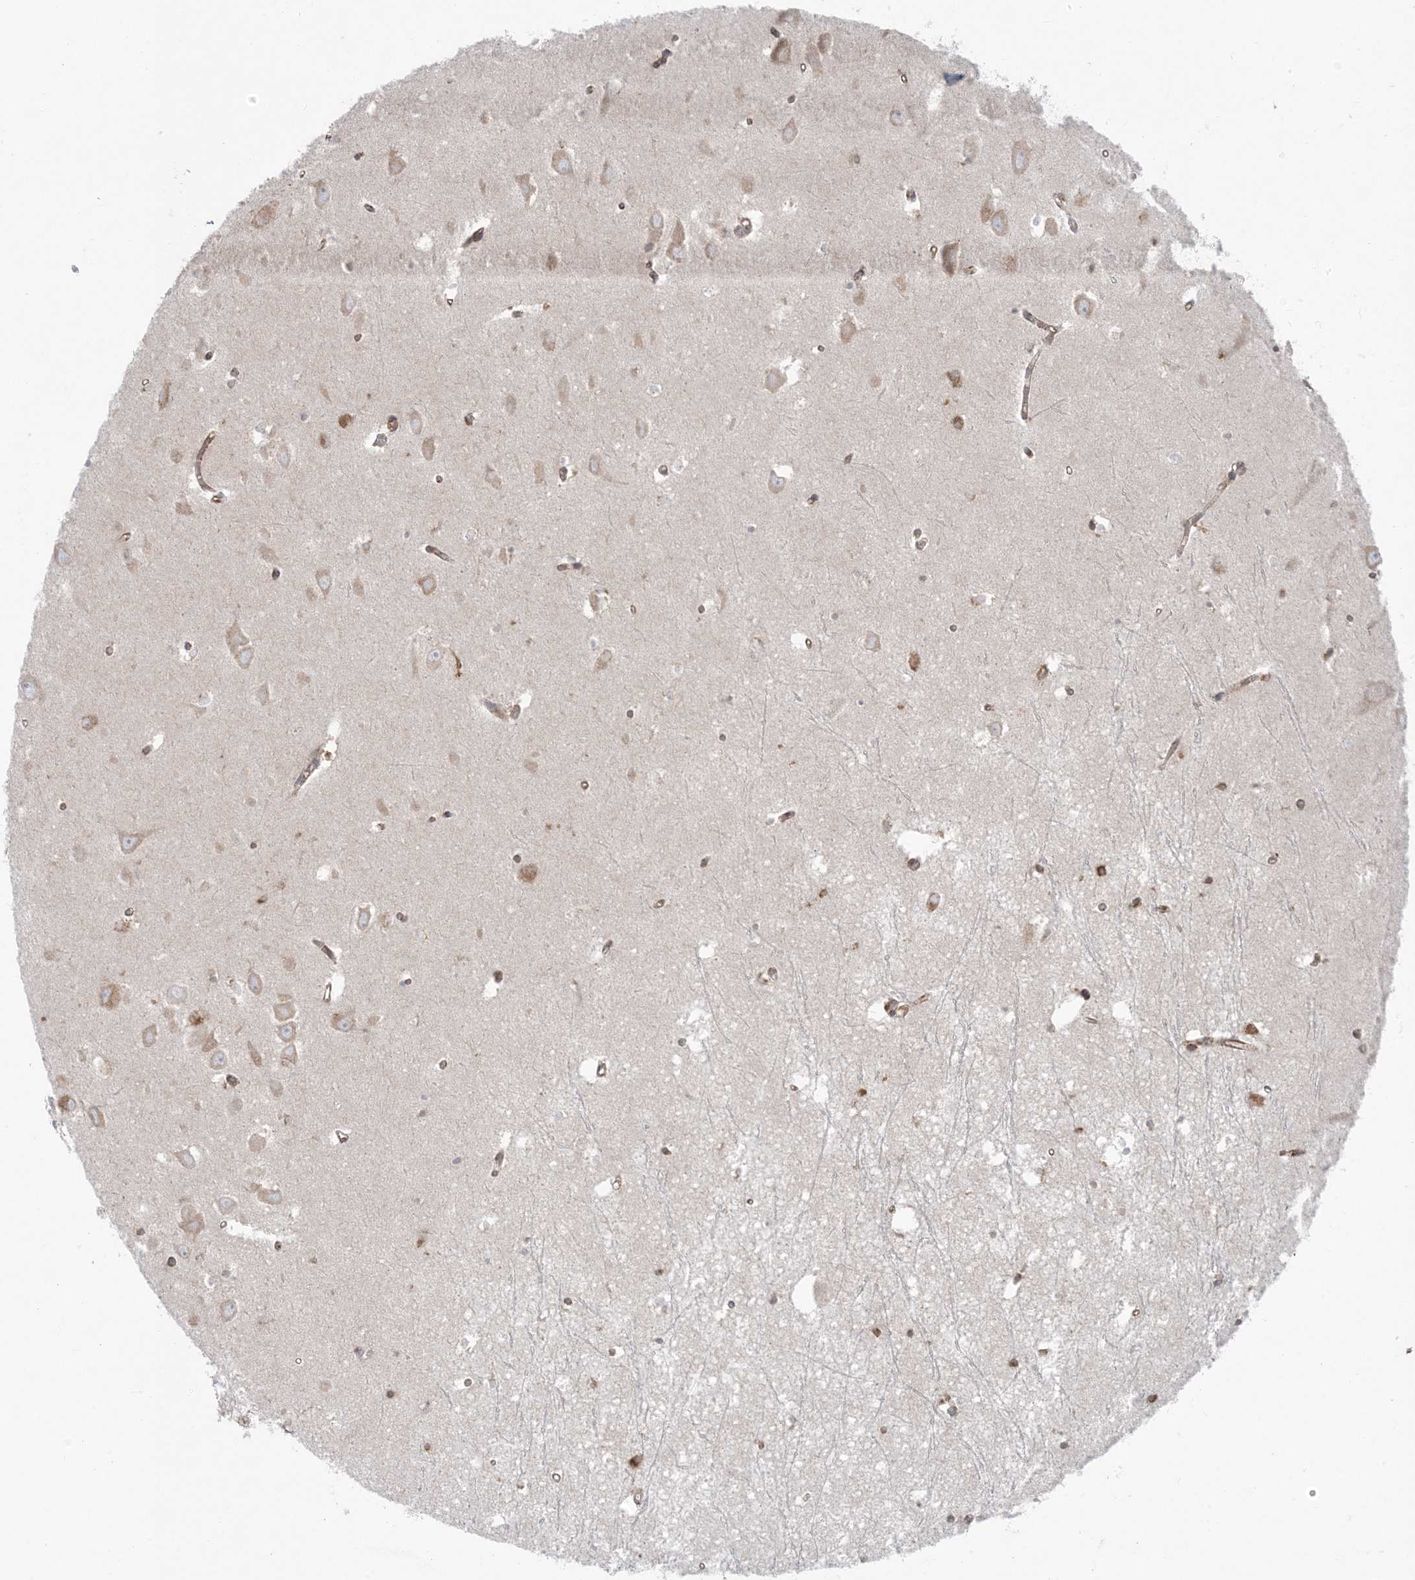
{"staining": {"intensity": "moderate", "quantity": "25%-75%", "location": "cytoplasmic/membranous"}, "tissue": "hippocampus", "cell_type": "Glial cells", "image_type": "normal", "snomed": [{"axis": "morphology", "description": "Normal tissue, NOS"}, {"axis": "topography", "description": "Hippocampus"}], "caption": "Approximately 25%-75% of glial cells in normal human hippocampus exhibit moderate cytoplasmic/membranous protein positivity as visualized by brown immunohistochemical staining.", "gene": "UBXN4", "patient": {"sex": "male", "age": 70}}